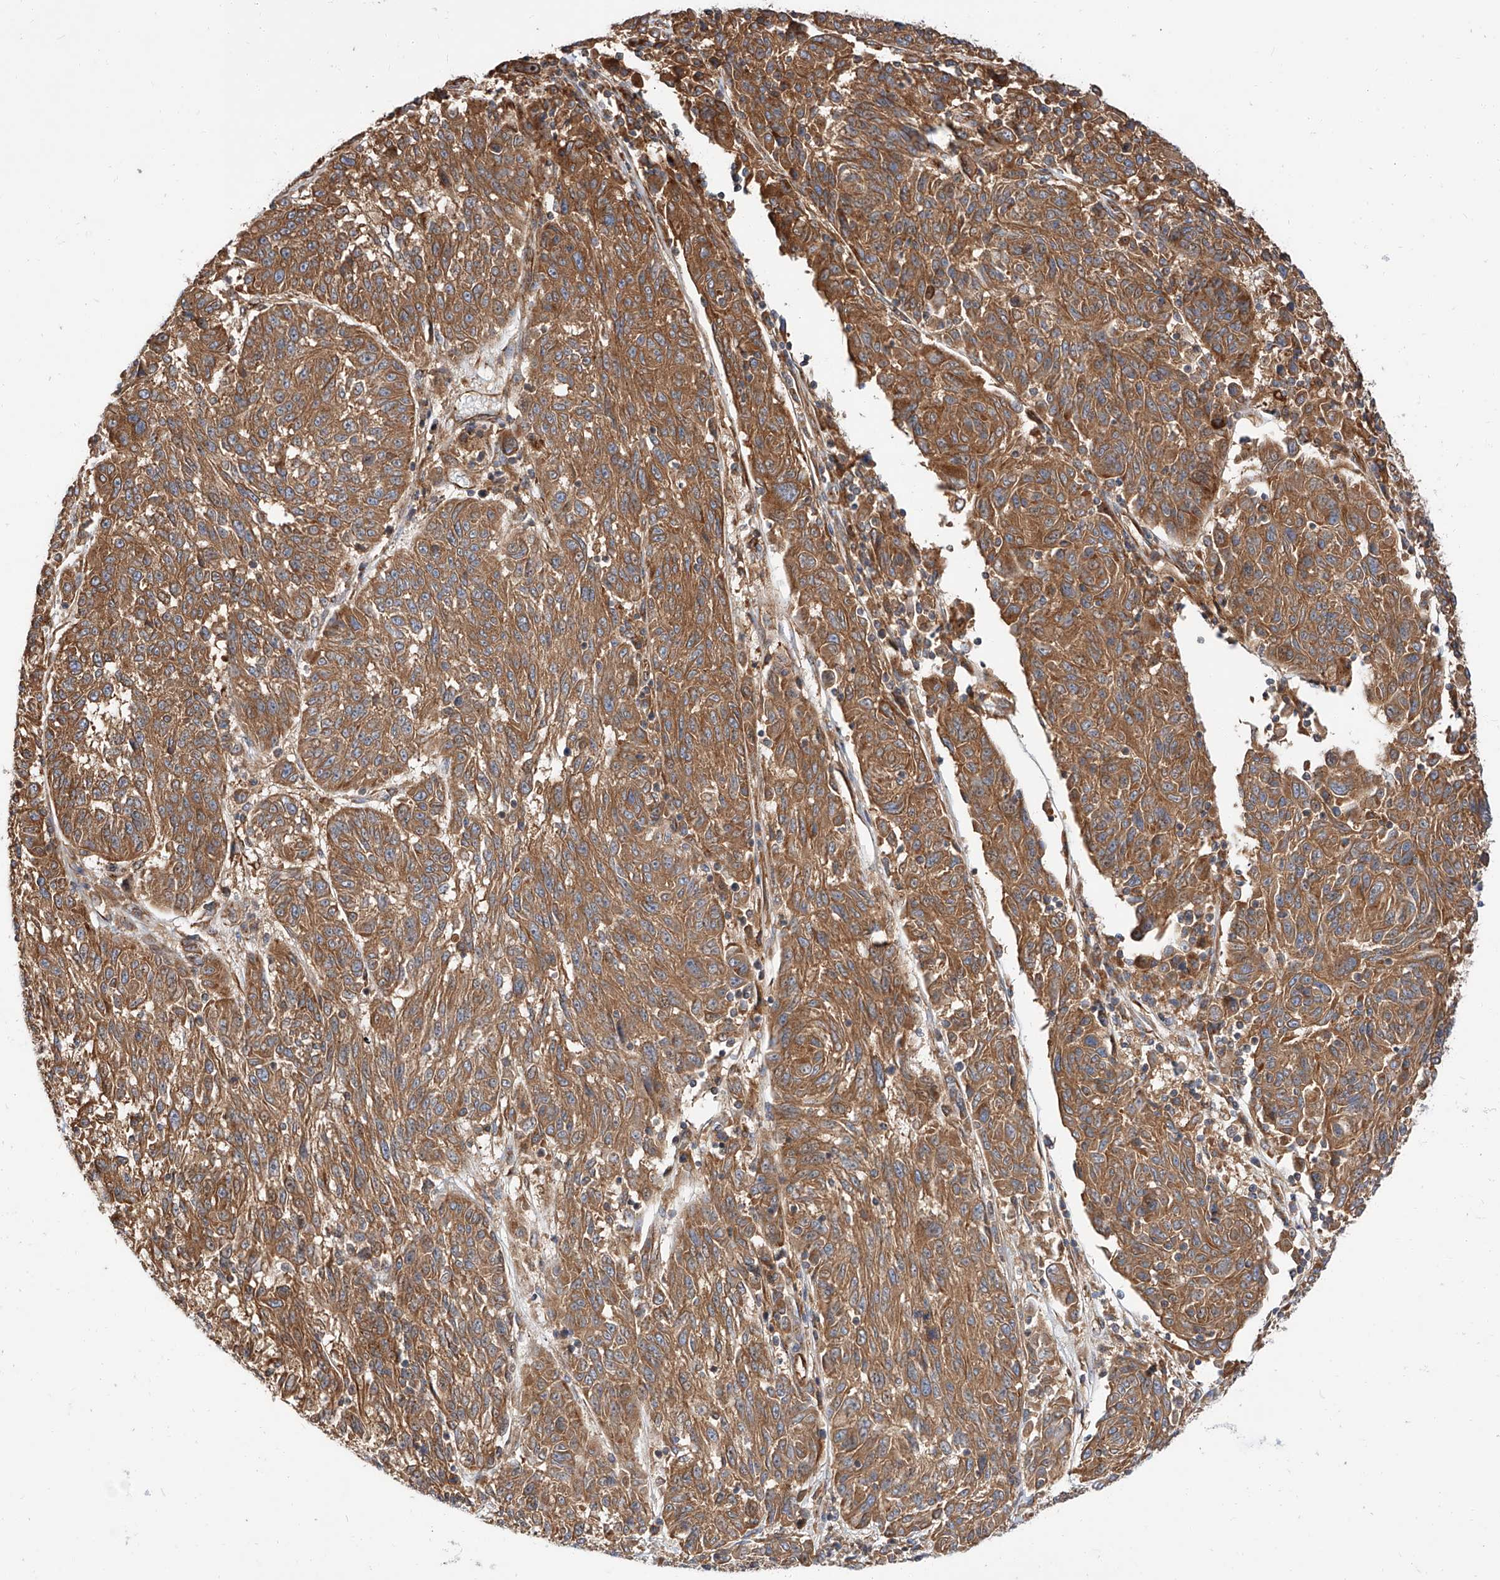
{"staining": {"intensity": "moderate", "quantity": ">75%", "location": "cytoplasmic/membranous"}, "tissue": "melanoma", "cell_type": "Tumor cells", "image_type": "cancer", "snomed": [{"axis": "morphology", "description": "Malignant melanoma, NOS"}, {"axis": "topography", "description": "Skin"}], "caption": "Immunohistochemistry micrograph of melanoma stained for a protein (brown), which exhibits medium levels of moderate cytoplasmic/membranous staining in approximately >75% of tumor cells.", "gene": "ISCA2", "patient": {"sex": "male", "age": 53}}